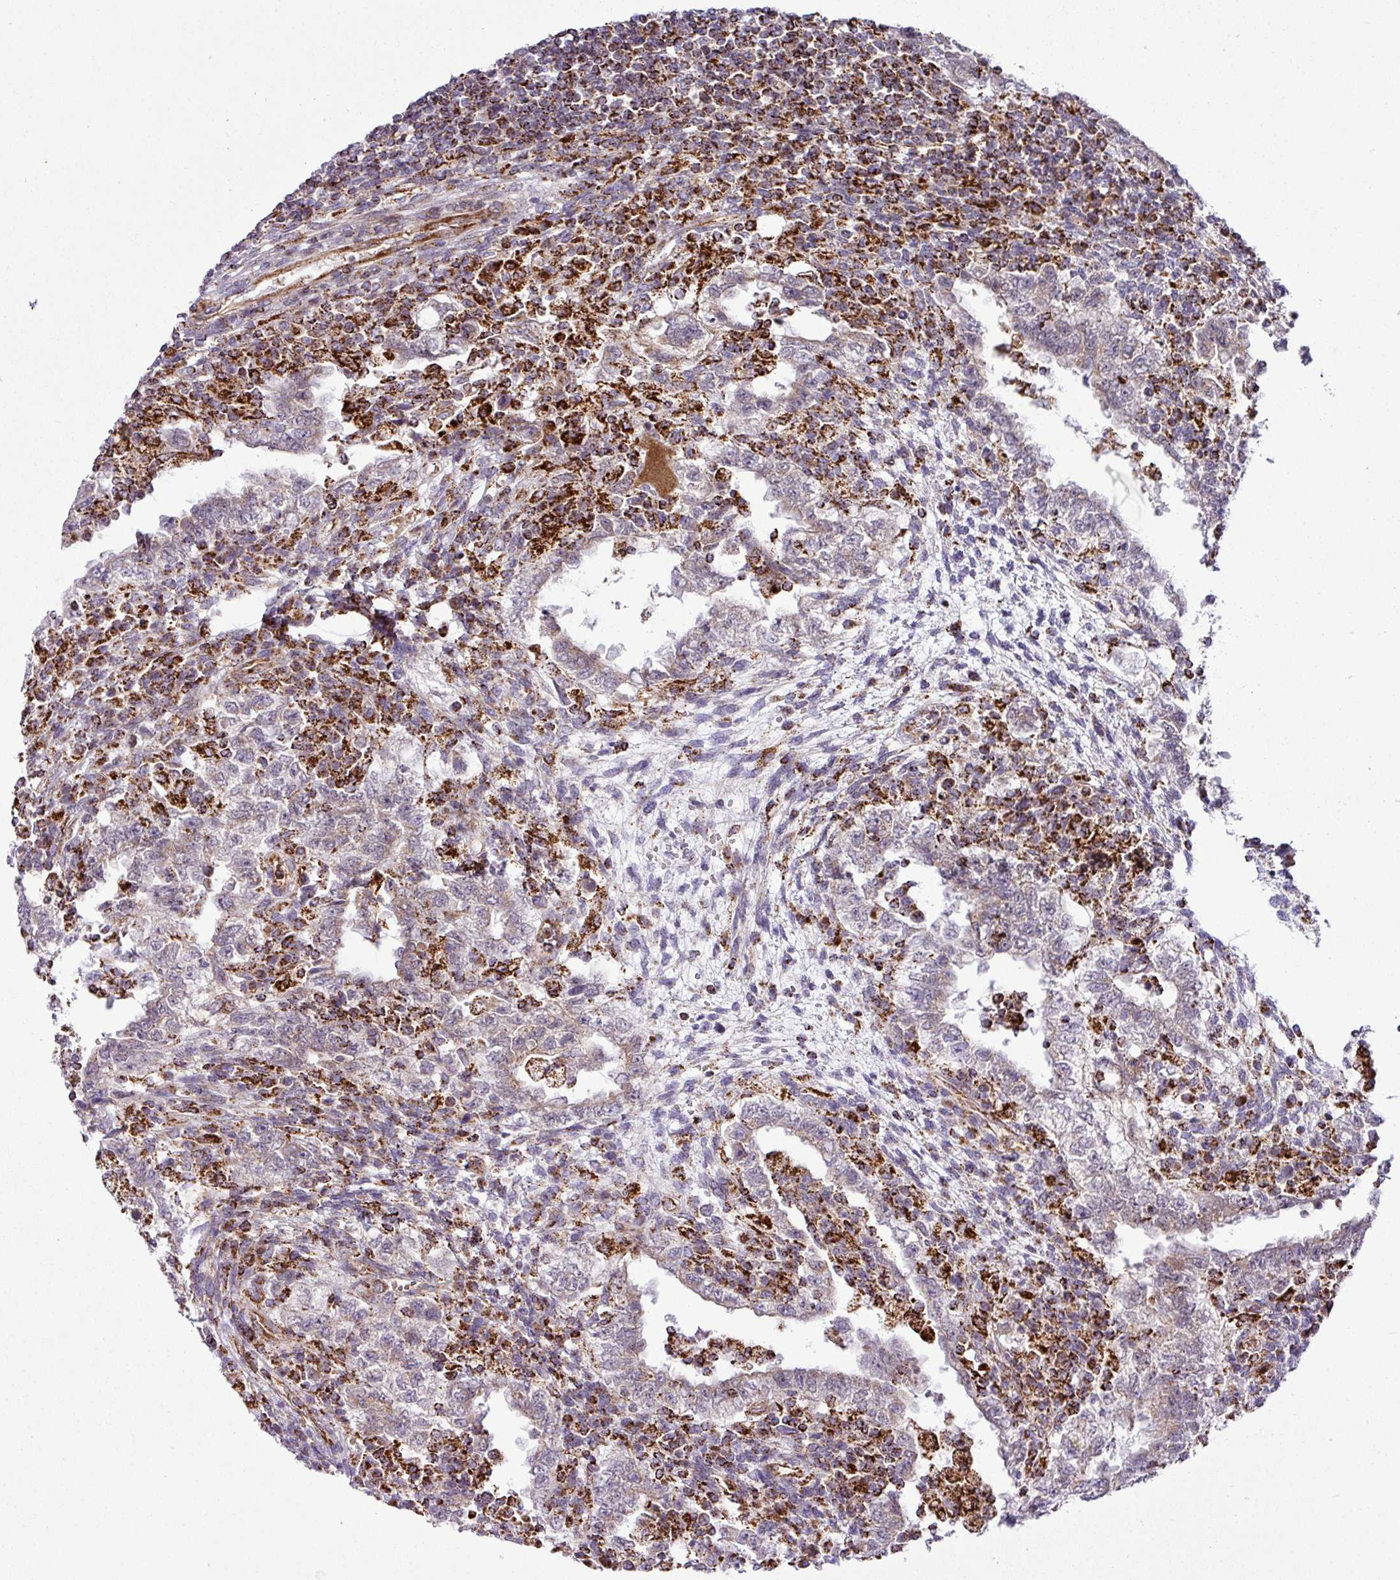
{"staining": {"intensity": "weak", "quantity": "25%-75%", "location": "cytoplasmic/membranous"}, "tissue": "testis cancer", "cell_type": "Tumor cells", "image_type": "cancer", "snomed": [{"axis": "morphology", "description": "Carcinoma, Embryonal, NOS"}, {"axis": "topography", "description": "Testis"}], "caption": "A histopathology image of testis embryonal carcinoma stained for a protein exhibits weak cytoplasmic/membranous brown staining in tumor cells.", "gene": "ZNF569", "patient": {"sex": "male", "age": 26}}